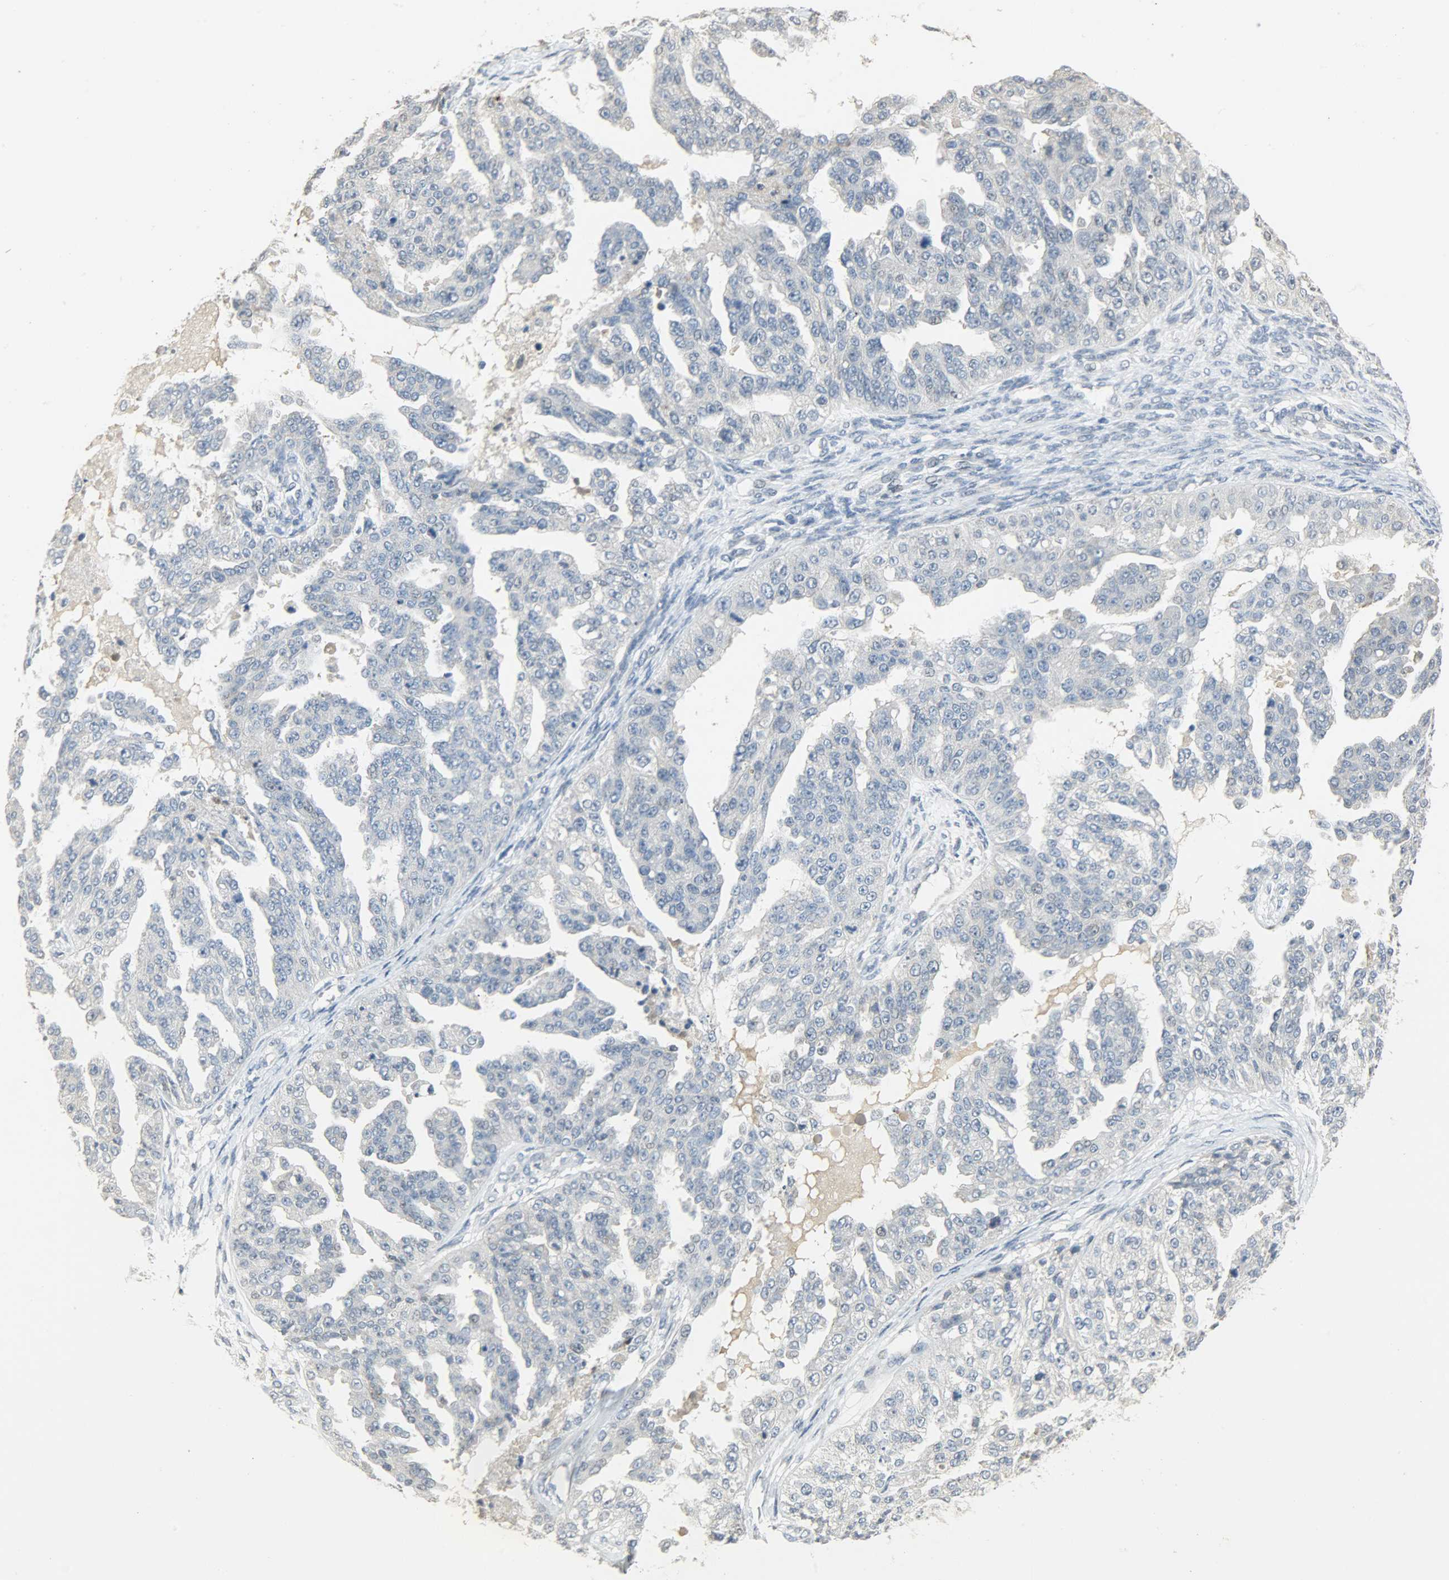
{"staining": {"intensity": "negative", "quantity": "none", "location": "none"}, "tissue": "ovarian cancer", "cell_type": "Tumor cells", "image_type": "cancer", "snomed": [{"axis": "morphology", "description": "Cystadenocarcinoma, serous, NOS"}, {"axis": "topography", "description": "Ovary"}], "caption": "This image is of ovarian cancer stained with IHC to label a protein in brown with the nuclei are counter-stained blue. There is no staining in tumor cells. Brightfield microscopy of immunohistochemistry stained with DAB (3,3'-diaminobenzidine) (brown) and hematoxylin (blue), captured at high magnification.", "gene": "DNAJB6", "patient": {"sex": "female", "age": 58}}